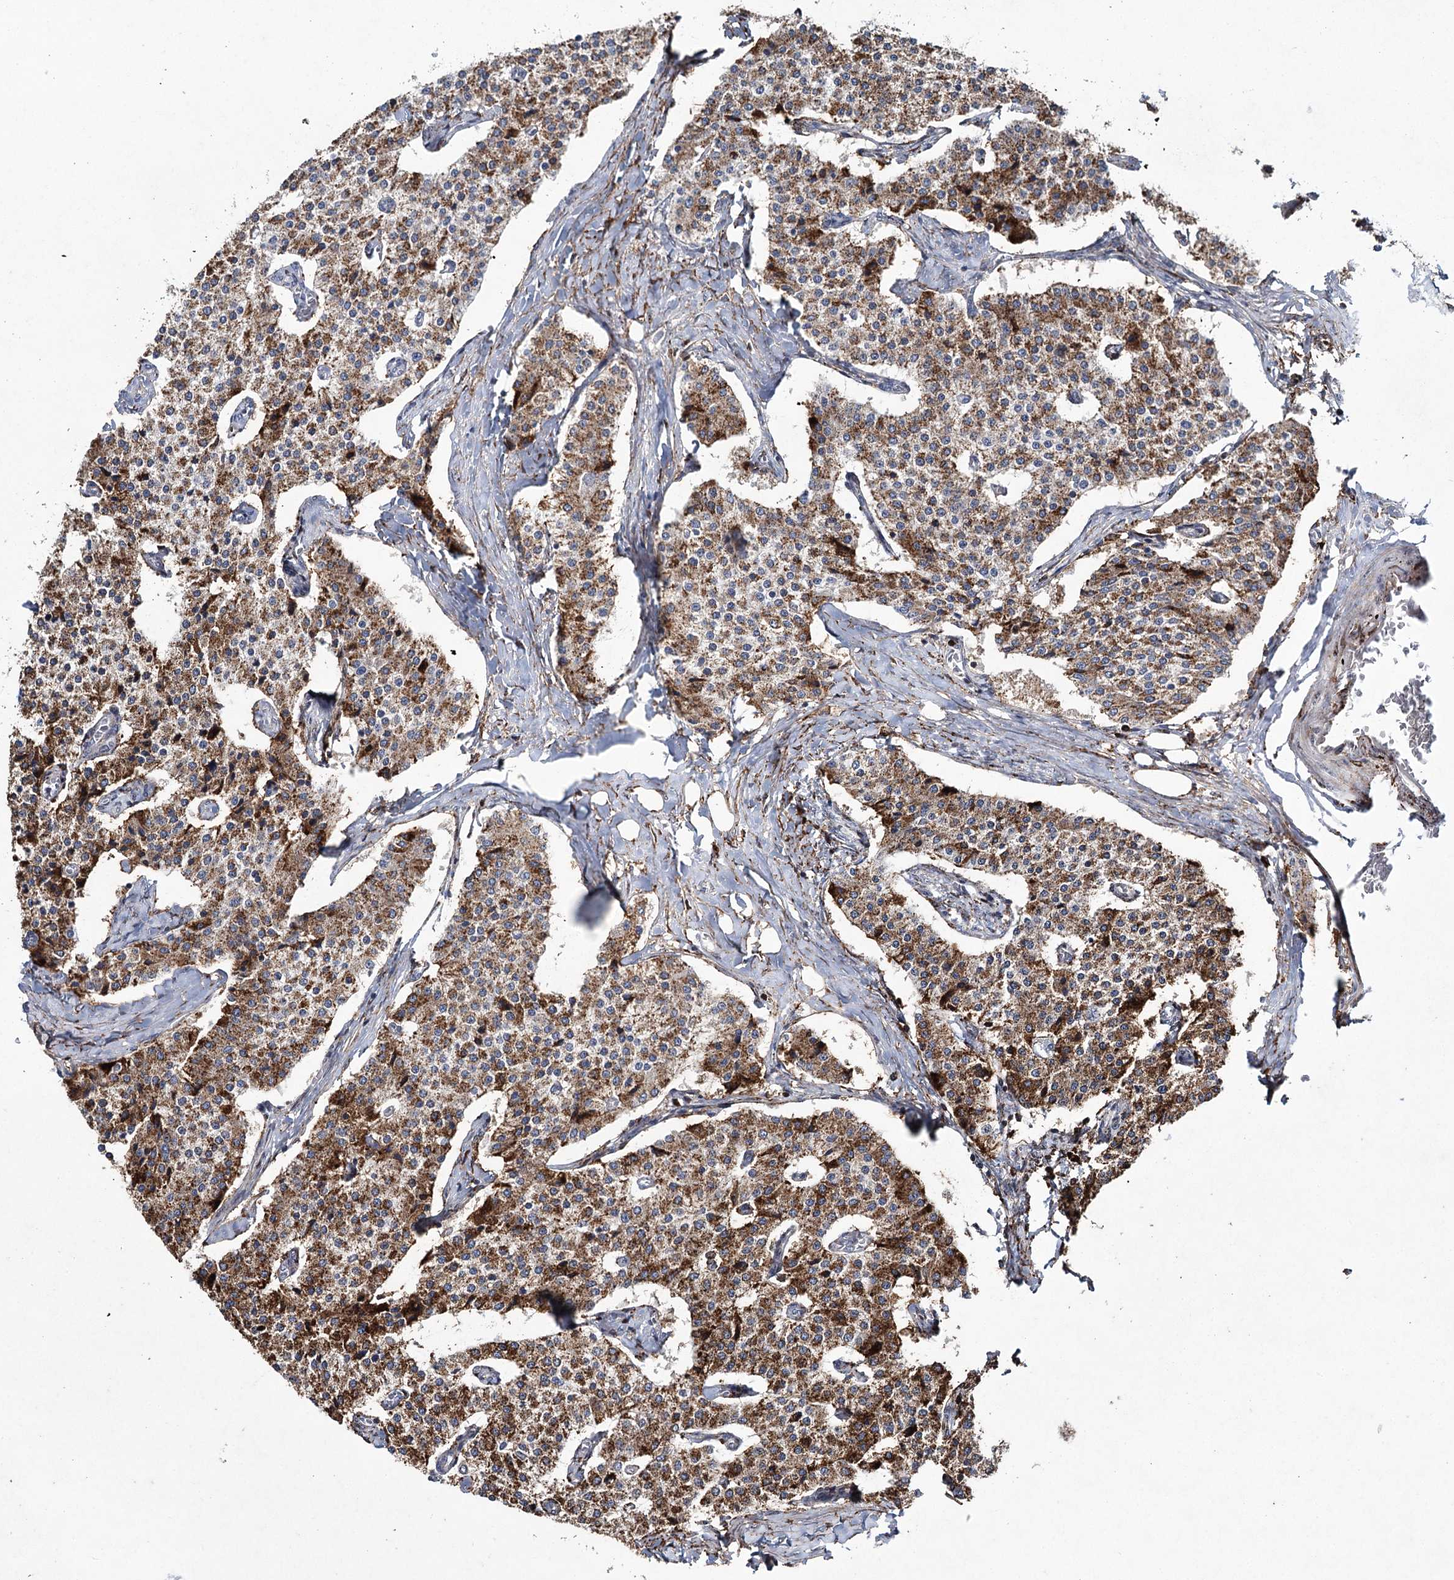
{"staining": {"intensity": "moderate", "quantity": "25%-75%", "location": "cytoplasmic/membranous"}, "tissue": "carcinoid", "cell_type": "Tumor cells", "image_type": "cancer", "snomed": [{"axis": "morphology", "description": "Carcinoid, malignant, NOS"}, {"axis": "topography", "description": "Colon"}], "caption": "A photomicrograph showing moderate cytoplasmic/membranous positivity in approximately 25%-75% of tumor cells in carcinoid, as visualized by brown immunohistochemical staining.", "gene": "DCUN1D4", "patient": {"sex": "female", "age": 52}}